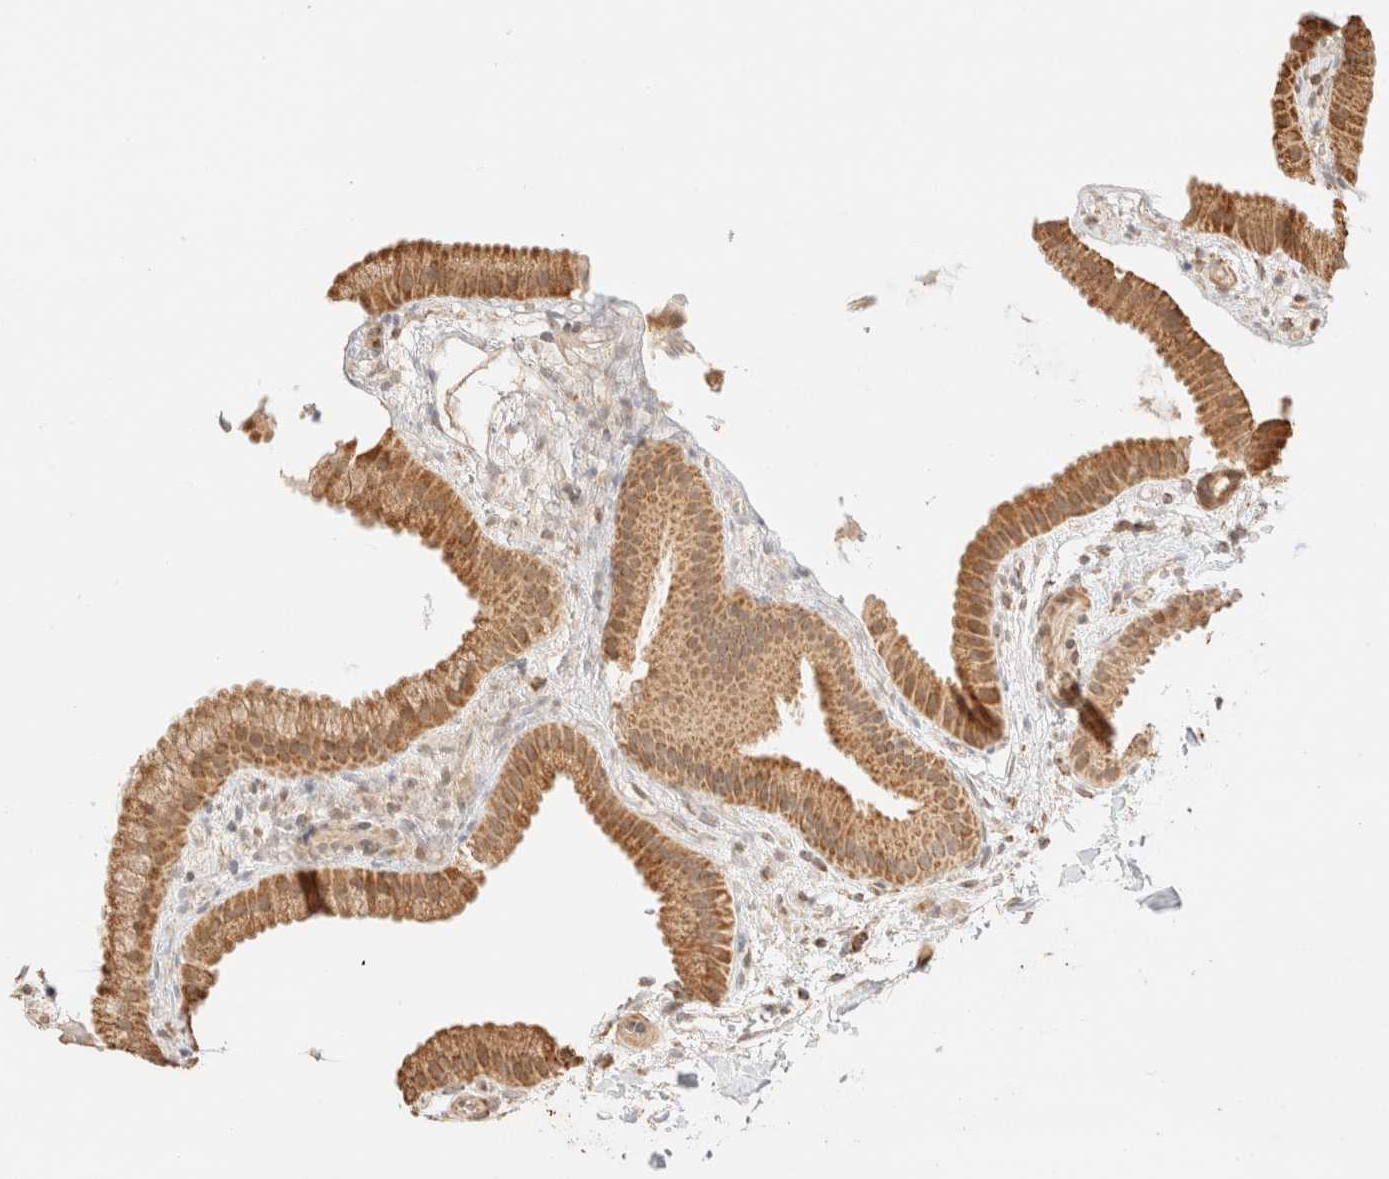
{"staining": {"intensity": "moderate", "quantity": ">75%", "location": "cytoplasmic/membranous"}, "tissue": "gallbladder", "cell_type": "Glandular cells", "image_type": "normal", "snomed": [{"axis": "morphology", "description": "Normal tissue, NOS"}, {"axis": "topography", "description": "Gallbladder"}], "caption": "Gallbladder stained for a protein (brown) reveals moderate cytoplasmic/membranous positive staining in about >75% of glandular cells.", "gene": "TACO1", "patient": {"sex": "female", "age": 64}}